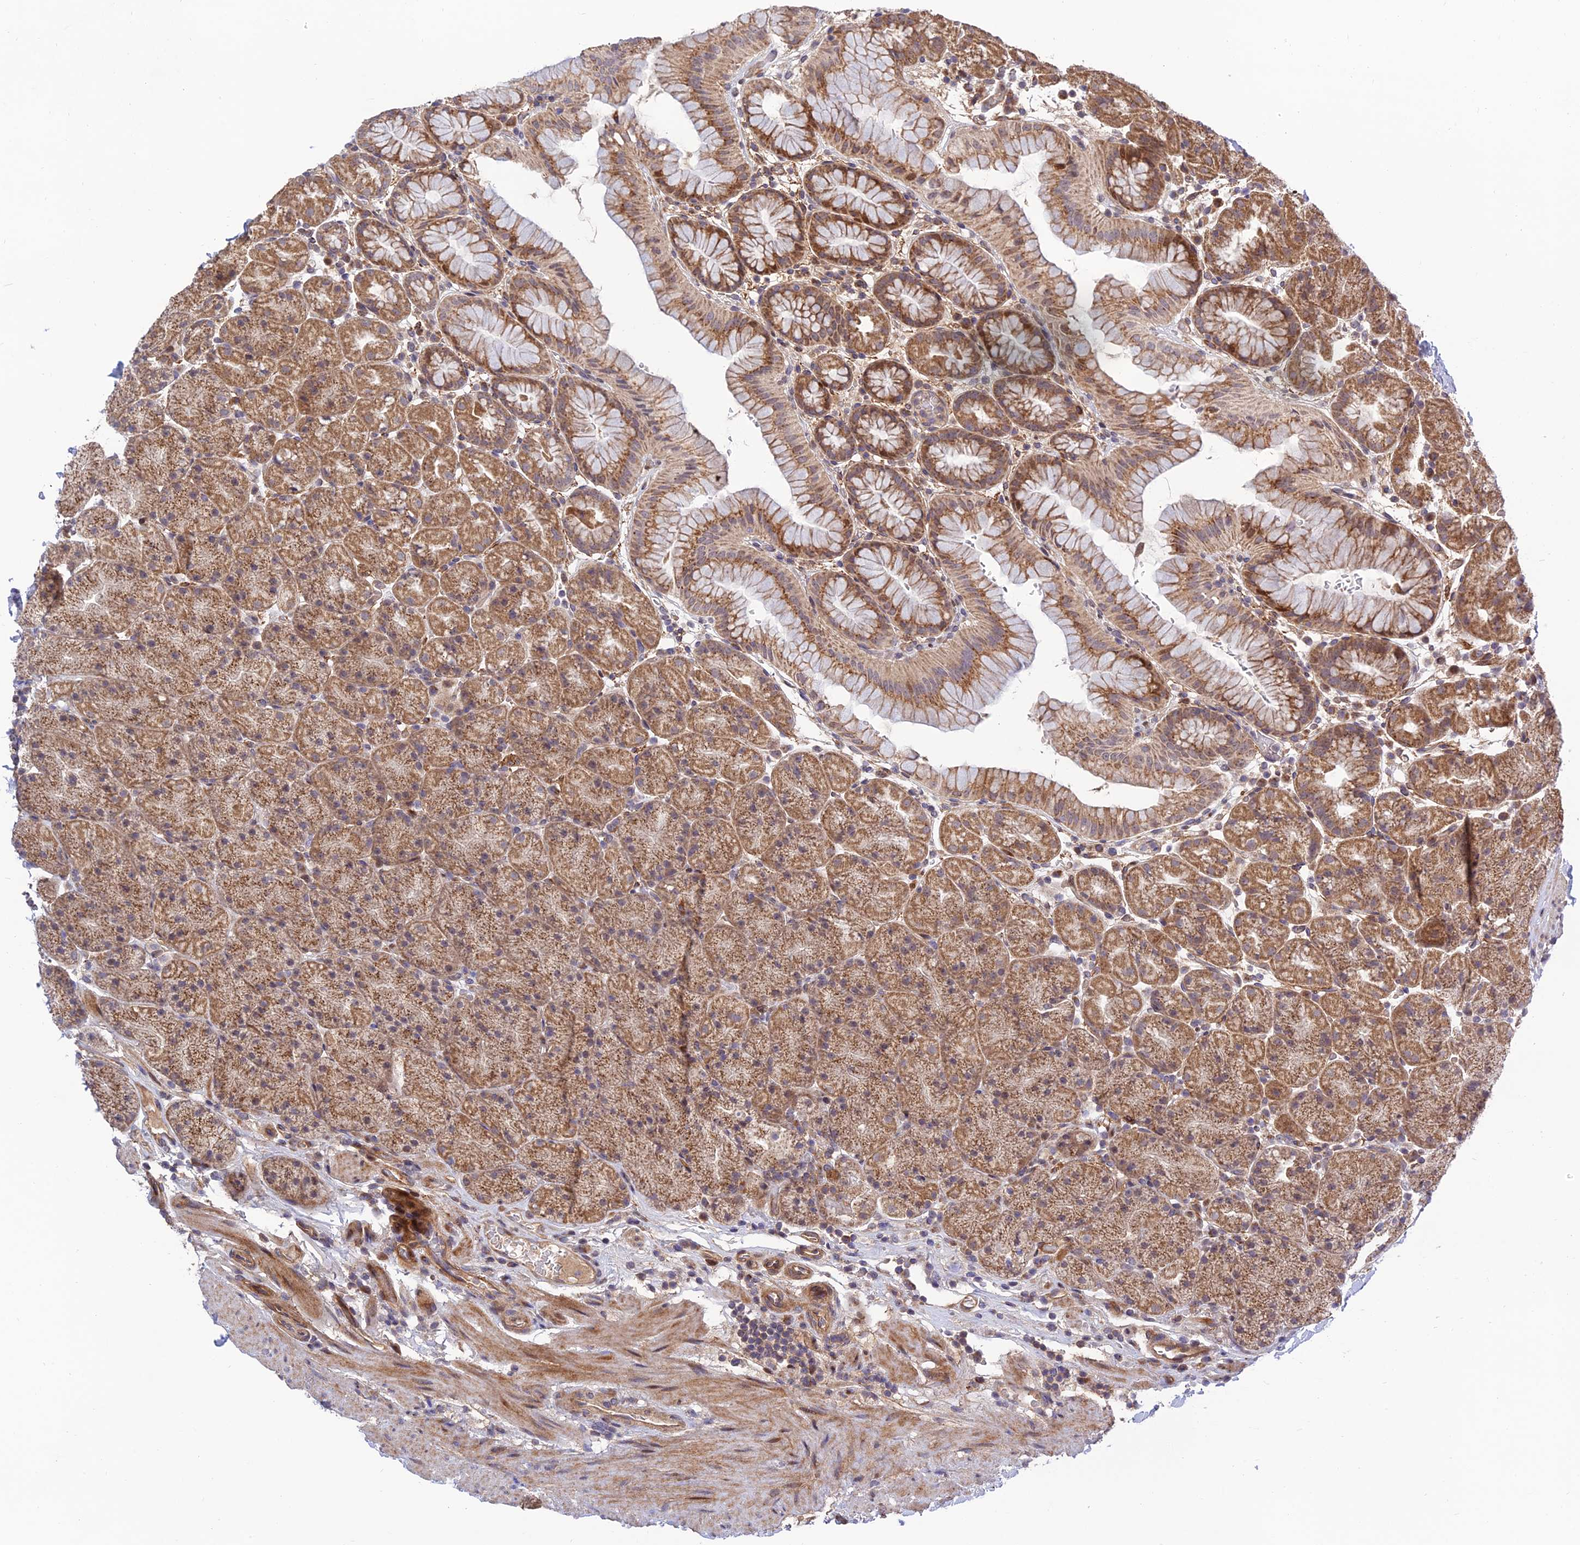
{"staining": {"intensity": "moderate", "quantity": ">75%", "location": "cytoplasmic/membranous"}, "tissue": "stomach", "cell_type": "Glandular cells", "image_type": "normal", "snomed": [{"axis": "morphology", "description": "Normal tissue, NOS"}, {"axis": "topography", "description": "Stomach, upper"}, {"axis": "topography", "description": "Stomach, lower"}], "caption": "Stomach stained with DAB (3,3'-diaminobenzidine) IHC displays medium levels of moderate cytoplasmic/membranous expression in approximately >75% of glandular cells.", "gene": "PLEKHG2", "patient": {"sex": "male", "age": 67}}